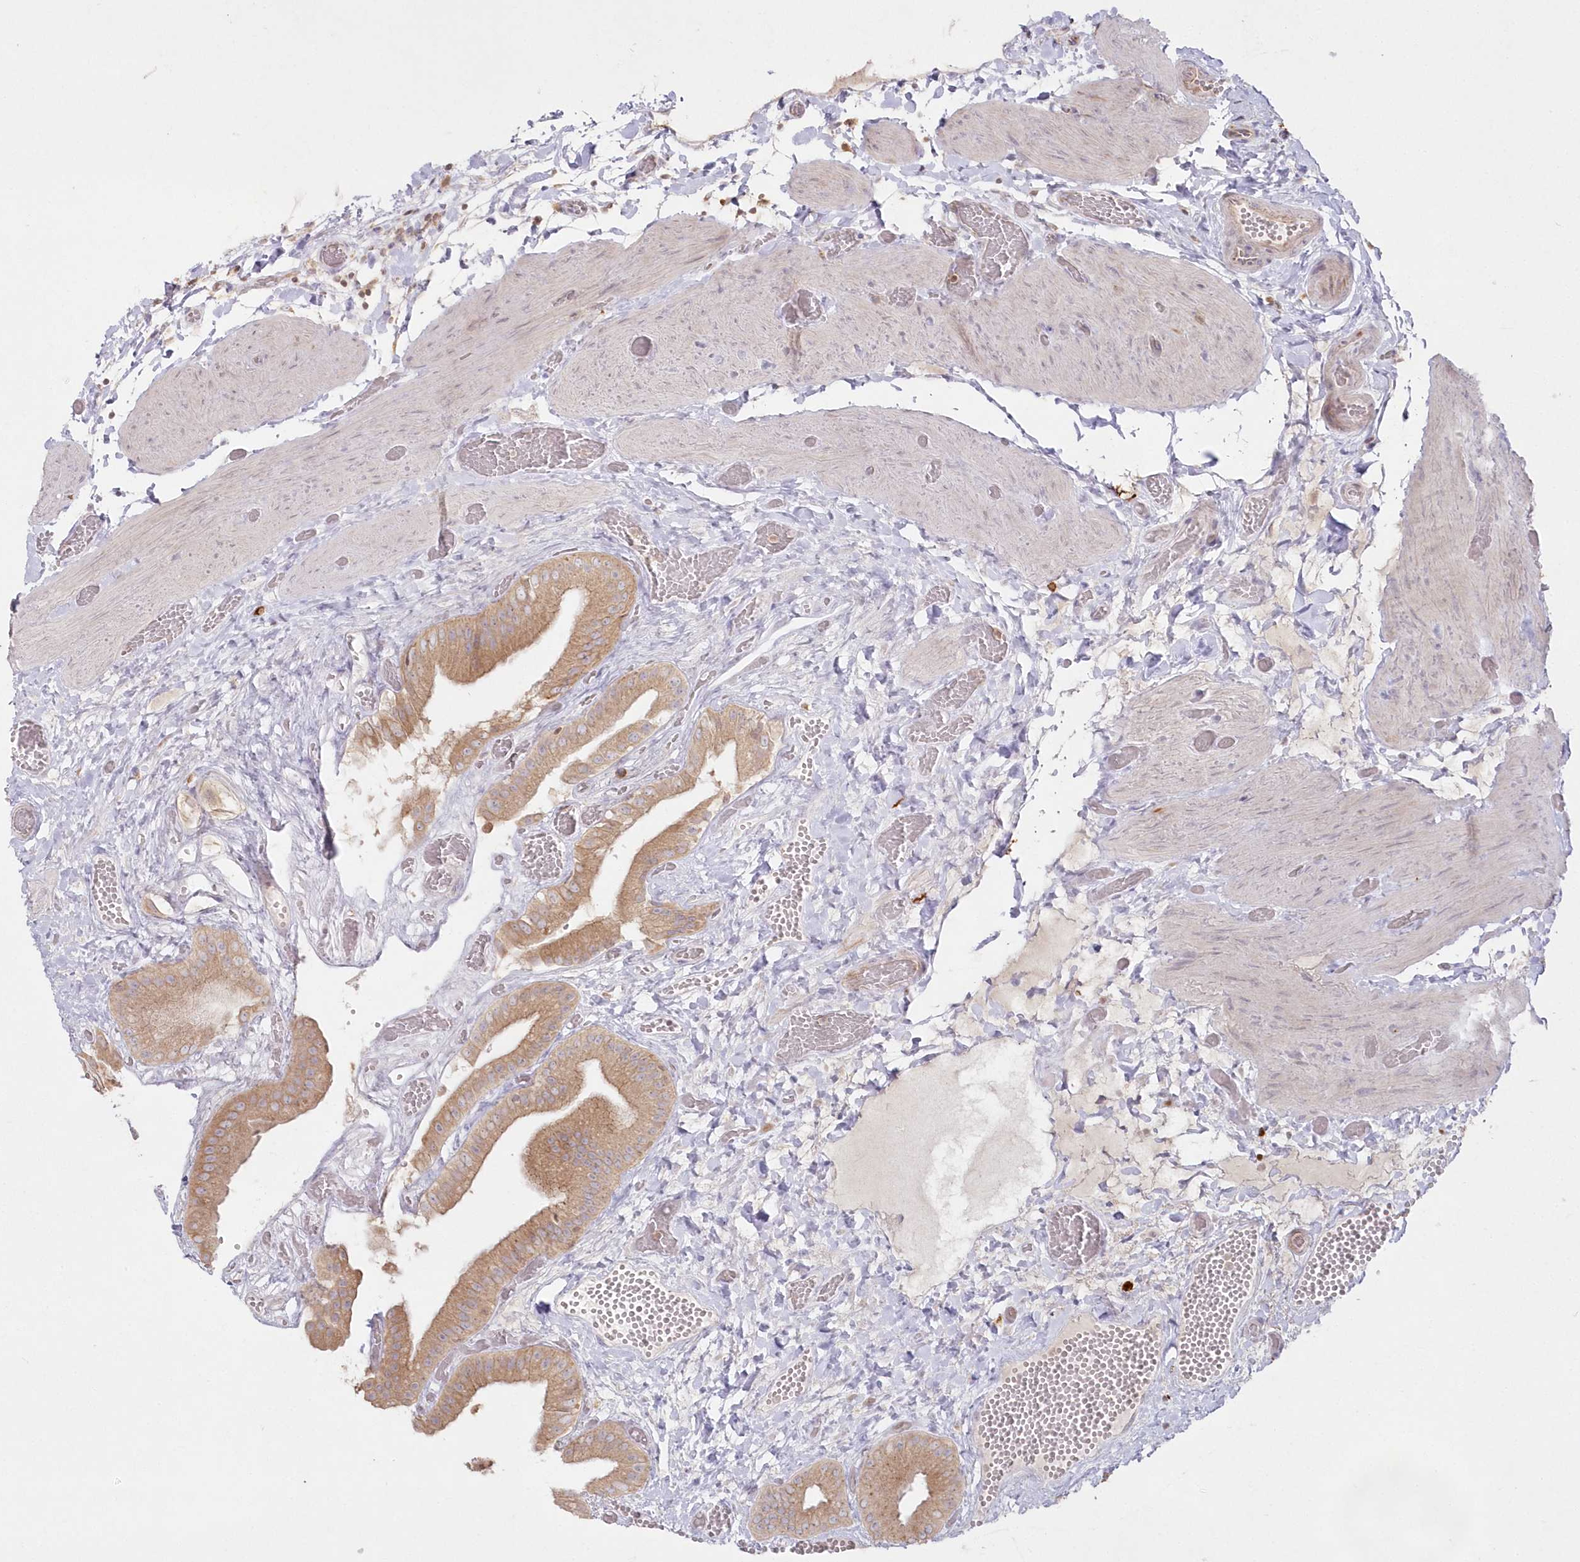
{"staining": {"intensity": "moderate", "quantity": ">75%", "location": "cytoplasmic/membranous"}, "tissue": "gallbladder", "cell_type": "Glandular cells", "image_type": "normal", "snomed": [{"axis": "morphology", "description": "Normal tissue, NOS"}, {"axis": "topography", "description": "Gallbladder"}], "caption": "The histopathology image reveals staining of unremarkable gallbladder, revealing moderate cytoplasmic/membranous protein staining (brown color) within glandular cells.", "gene": "ARSB", "patient": {"sex": "female", "age": 64}}